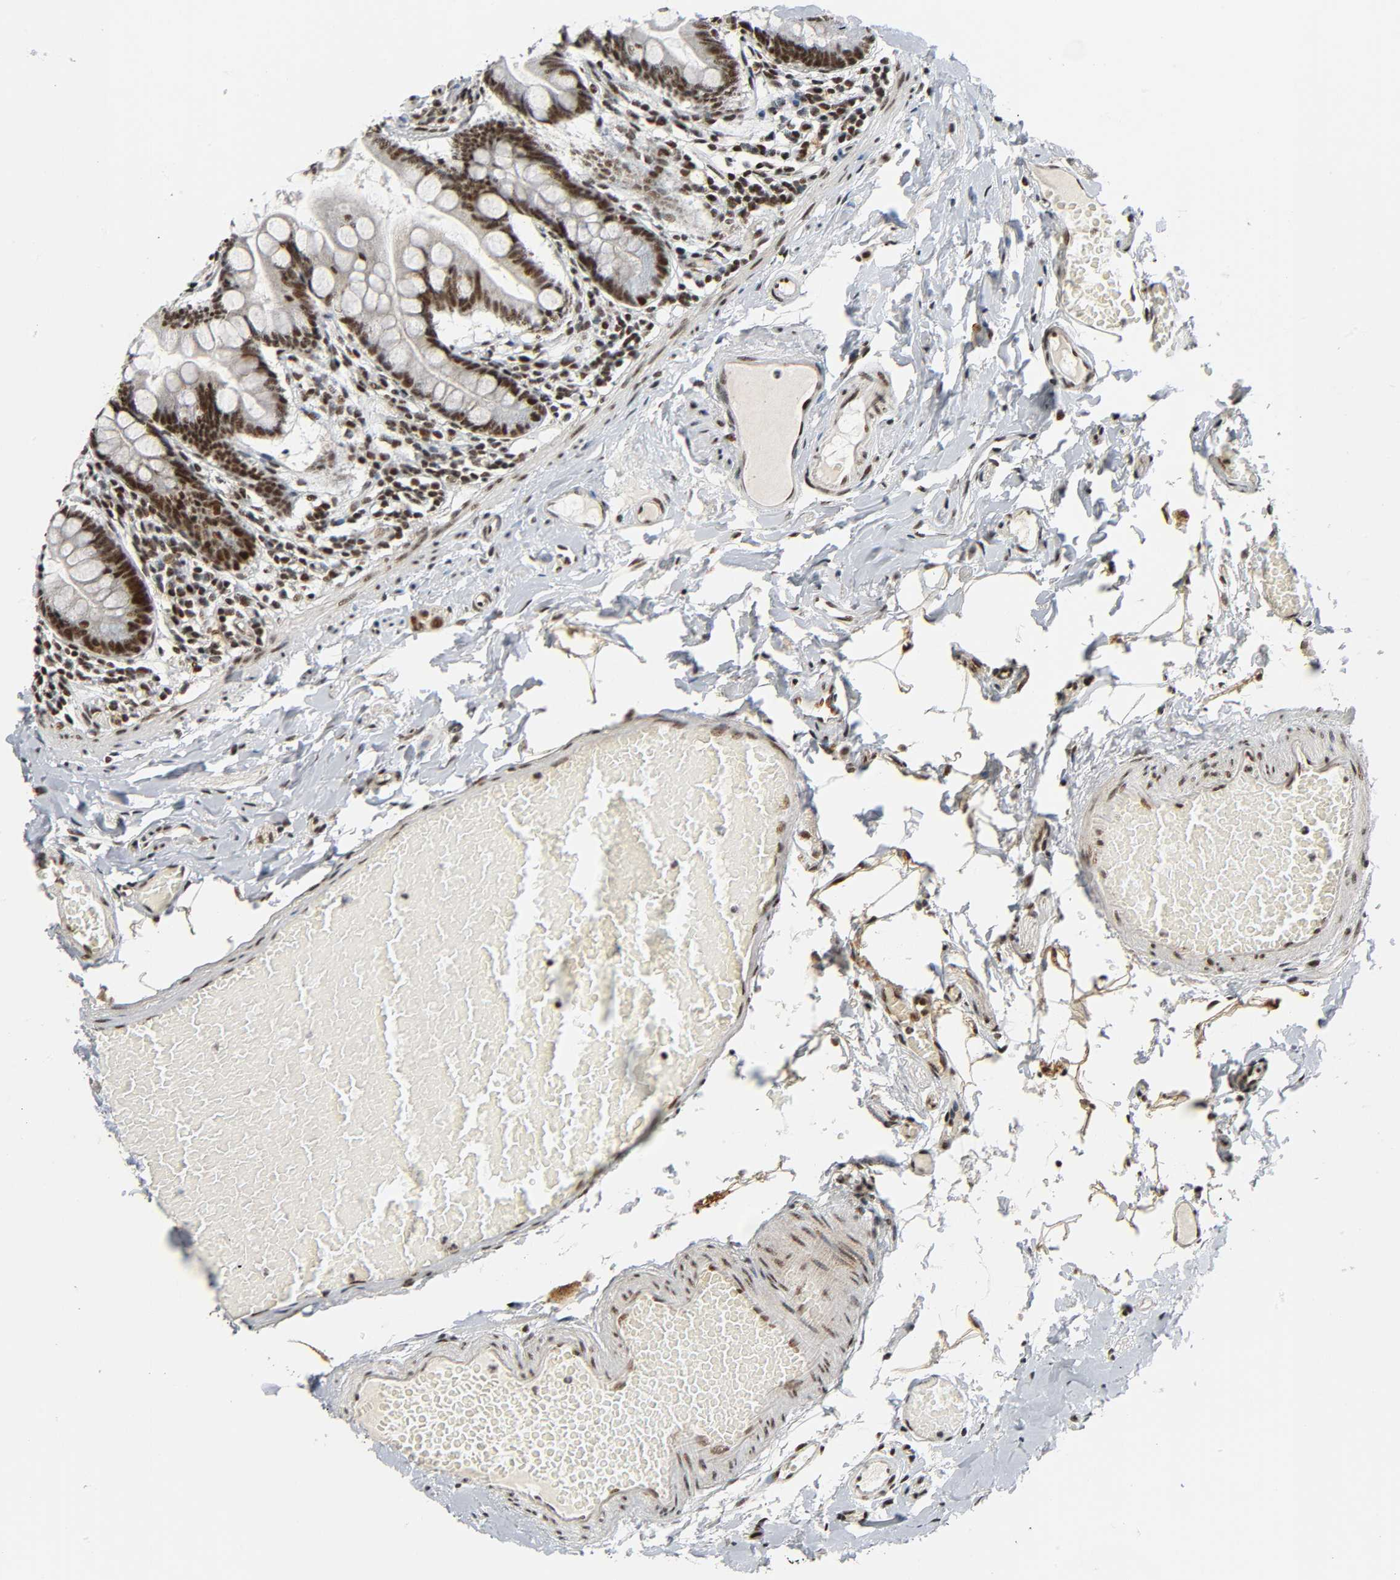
{"staining": {"intensity": "strong", "quantity": ">75%", "location": "nuclear"}, "tissue": "small intestine", "cell_type": "Glandular cells", "image_type": "normal", "snomed": [{"axis": "morphology", "description": "Normal tissue, NOS"}, {"axis": "topography", "description": "Small intestine"}], "caption": "Normal small intestine was stained to show a protein in brown. There is high levels of strong nuclear staining in about >75% of glandular cells.", "gene": "CDK9", "patient": {"sex": "male", "age": 41}}